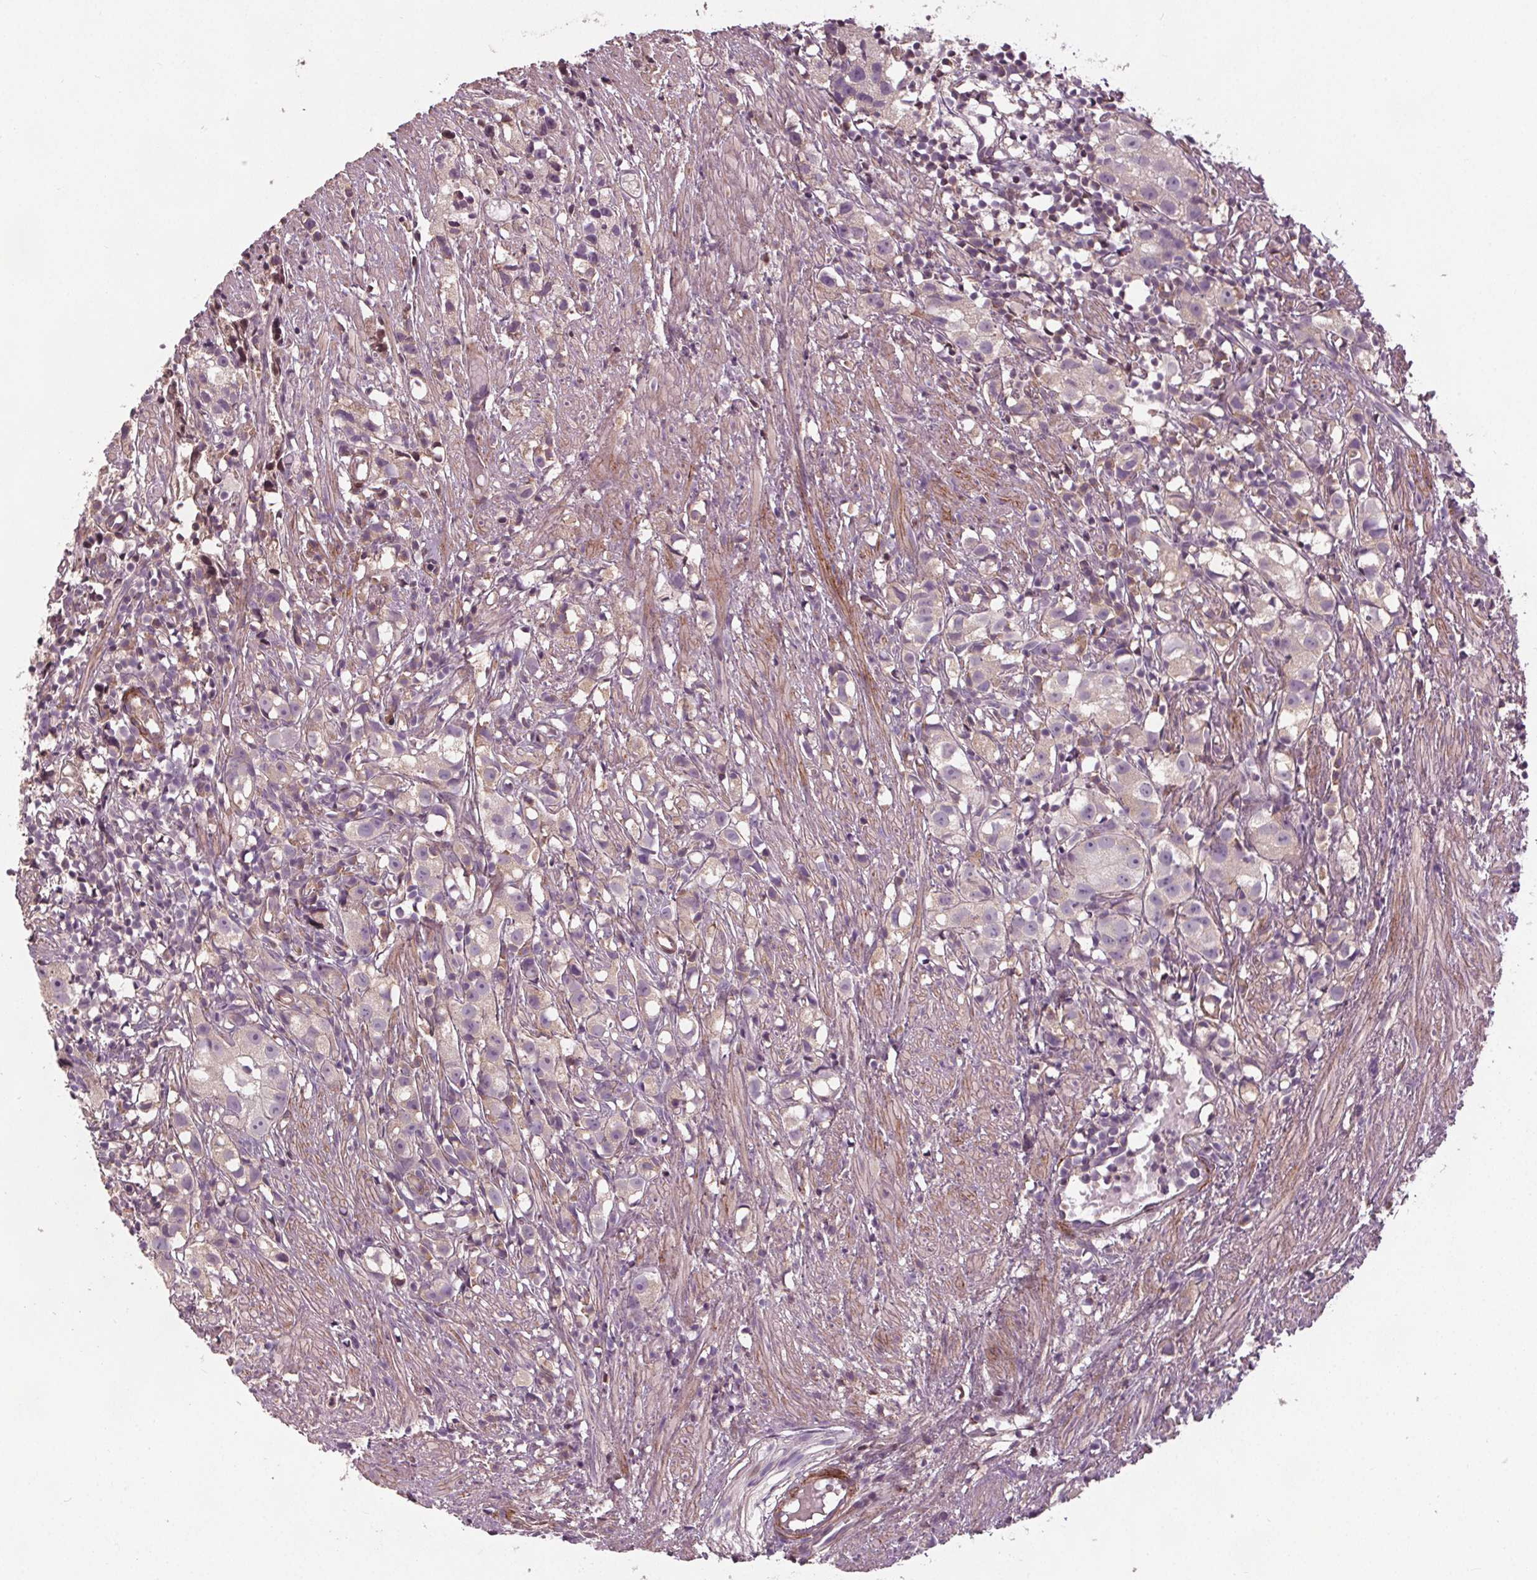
{"staining": {"intensity": "moderate", "quantity": "<25%", "location": "nuclear"}, "tissue": "prostate cancer", "cell_type": "Tumor cells", "image_type": "cancer", "snomed": [{"axis": "morphology", "description": "Adenocarcinoma, High grade"}, {"axis": "topography", "description": "Prostate"}], "caption": "Immunohistochemical staining of human high-grade adenocarcinoma (prostate) reveals low levels of moderate nuclear positivity in about <25% of tumor cells.", "gene": "PDGFD", "patient": {"sex": "male", "age": 68}}